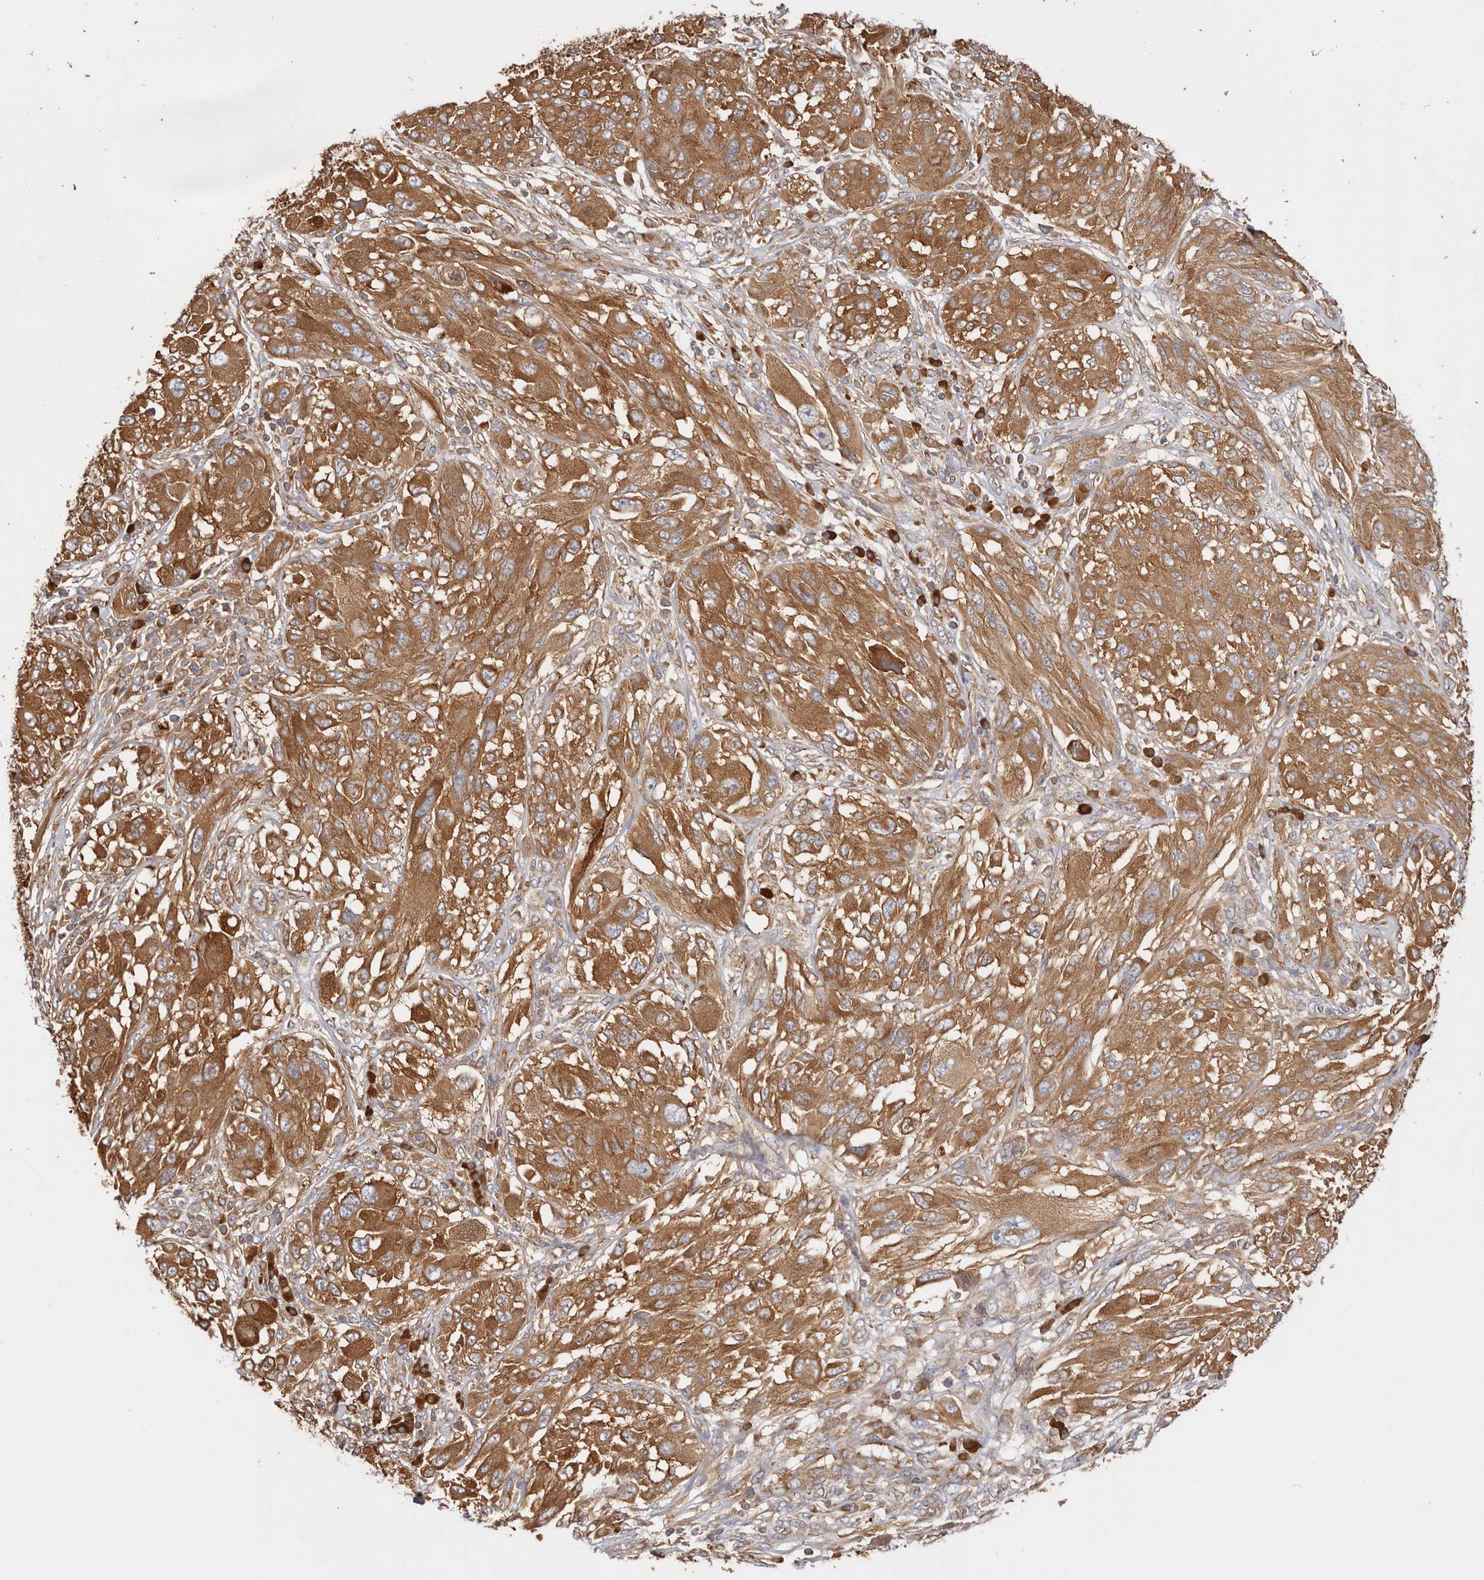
{"staining": {"intensity": "strong", "quantity": ">75%", "location": "cytoplasmic/membranous"}, "tissue": "melanoma", "cell_type": "Tumor cells", "image_type": "cancer", "snomed": [{"axis": "morphology", "description": "Malignant melanoma, NOS"}, {"axis": "topography", "description": "Skin"}], "caption": "A high amount of strong cytoplasmic/membranous staining is present in approximately >75% of tumor cells in malignant melanoma tissue.", "gene": "EPRS1", "patient": {"sex": "female", "age": 91}}